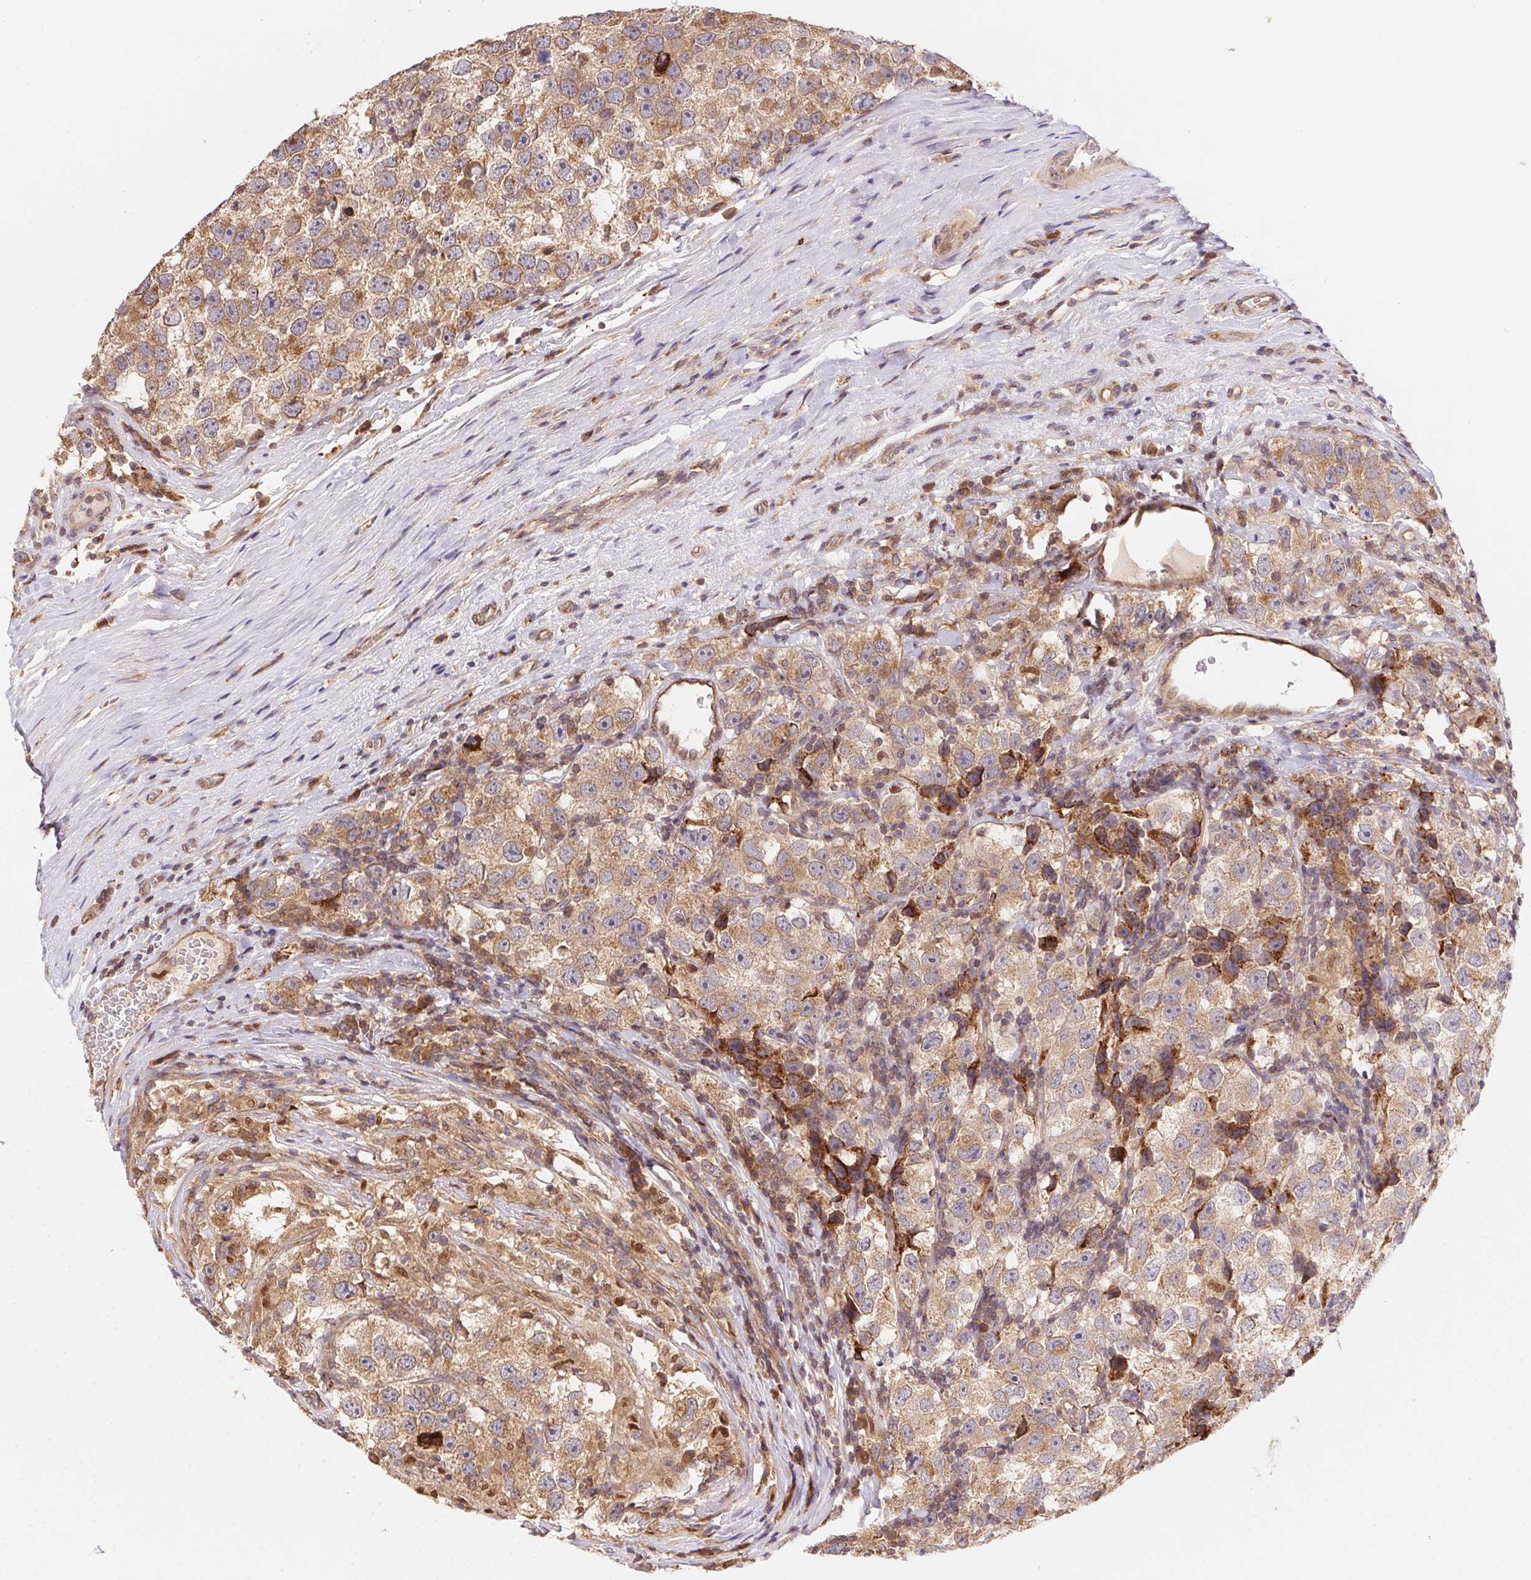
{"staining": {"intensity": "weak", "quantity": ">75%", "location": "cytoplasmic/membranous"}, "tissue": "testis cancer", "cell_type": "Tumor cells", "image_type": "cancer", "snomed": [{"axis": "morphology", "description": "Seminoma, NOS"}, {"axis": "topography", "description": "Testis"}], "caption": "Immunohistochemistry histopathology image of human testis cancer stained for a protein (brown), which demonstrates low levels of weak cytoplasmic/membranous staining in approximately >75% of tumor cells.", "gene": "MEX3D", "patient": {"sex": "male", "age": 26}}